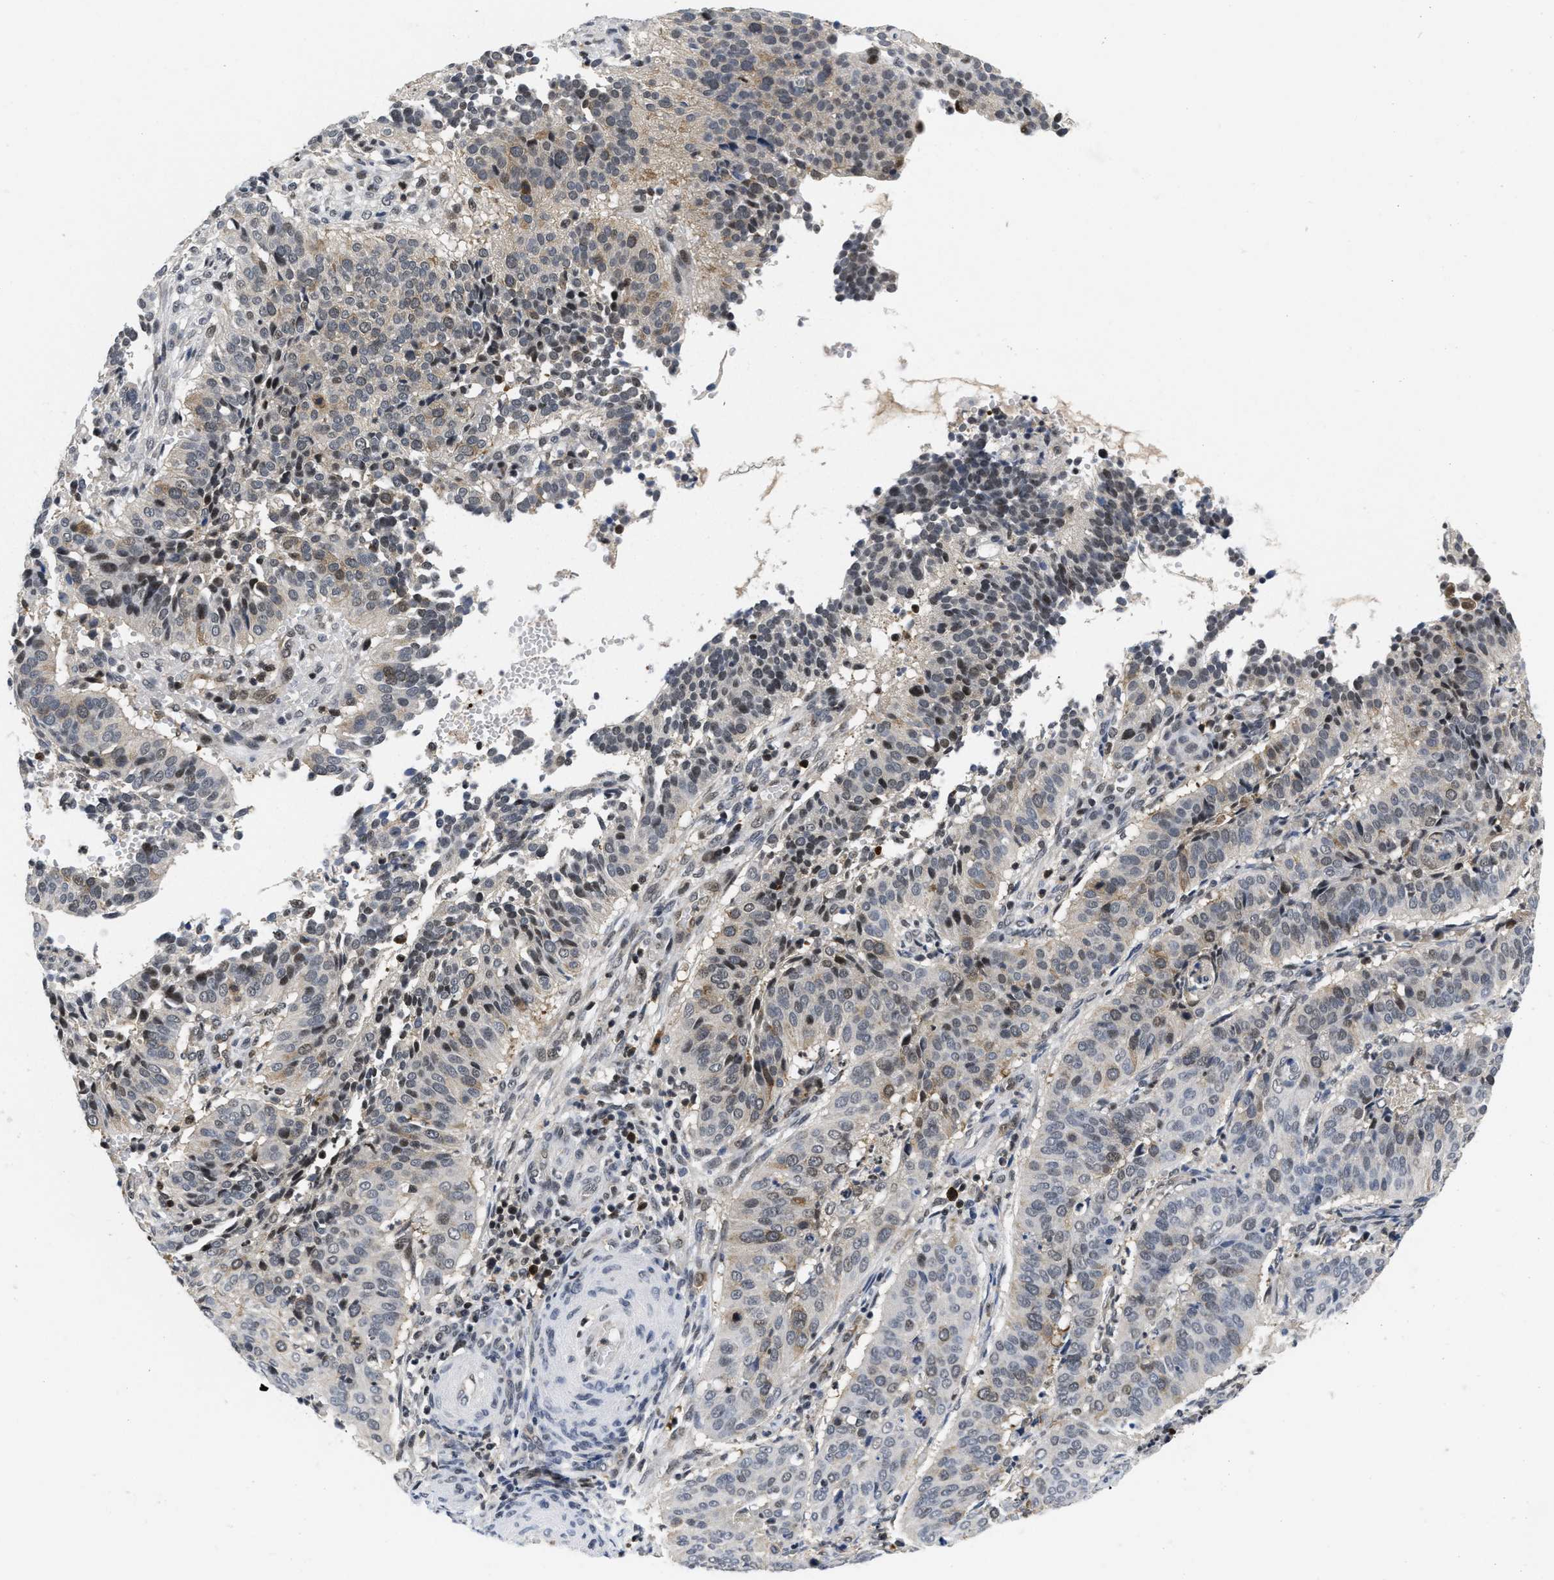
{"staining": {"intensity": "moderate", "quantity": "<25%", "location": "cytoplasmic/membranous"}, "tissue": "cervical cancer", "cell_type": "Tumor cells", "image_type": "cancer", "snomed": [{"axis": "morphology", "description": "Normal tissue, NOS"}, {"axis": "morphology", "description": "Squamous cell carcinoma, NOS"}, {"axis": "topography", "description": "Cervix"}], "caption": "This micrograph reveals immunohistochemistry staining of cervical cancer, with low moderate cytoplasmic/membranous positivity in about <25% of tumor cells.", "gene": "HIF1A", "patient": {"sex": "female", "age": 39}}